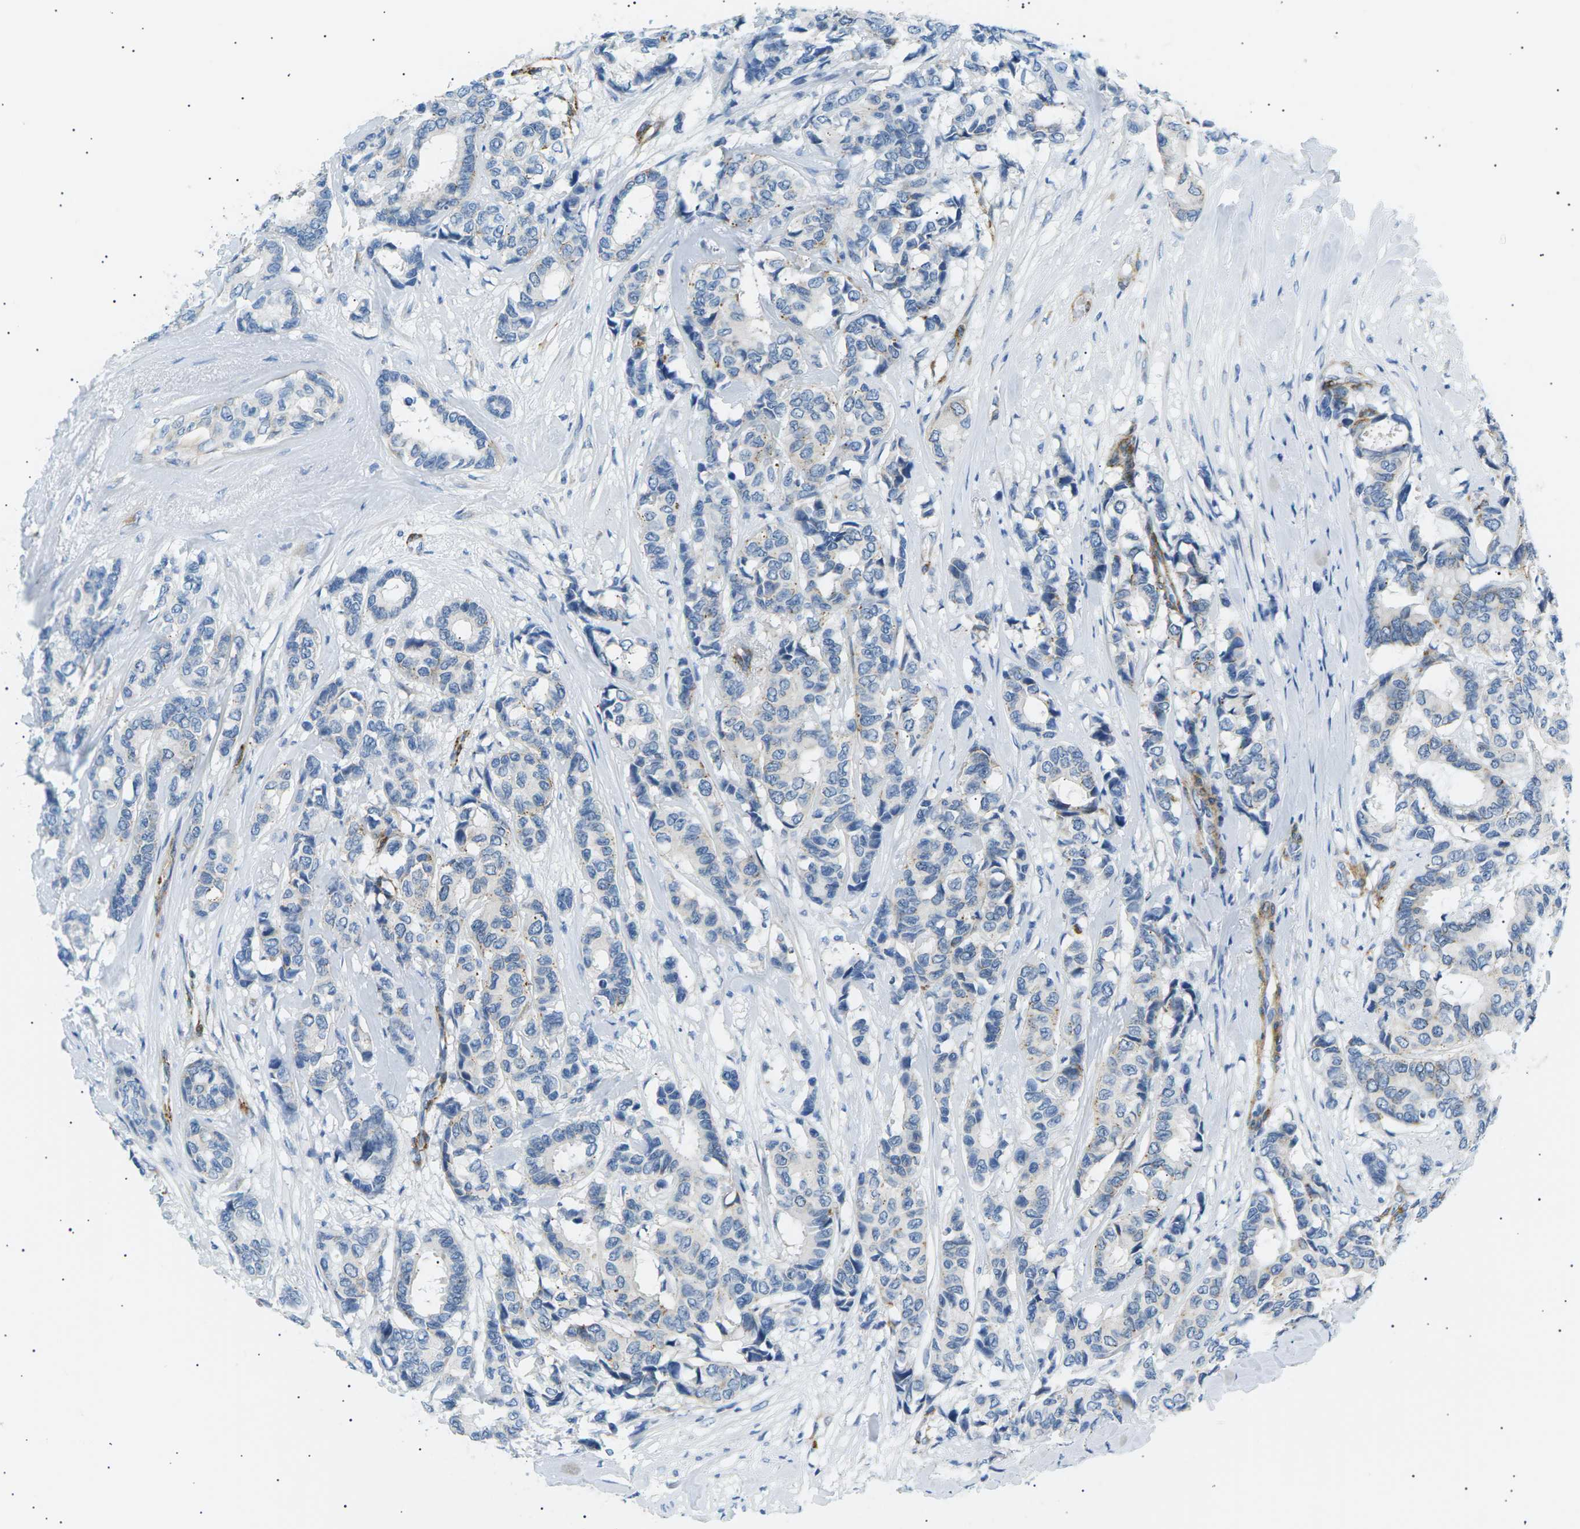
{"staining": {"intensity": "negative", "quantity": "none", "location": "none"}, "tissue": "breast cancer", "cell_type": "Tumor cells", "image_type": "cancer", "snomed": [{"axis": "morphology", "description": "Duct carcinoma"}, {"axis": "topography", "description": "Breast"}], "caption": "The histopathology image shows no staining of tumor cells in breast cancer (invasive ductal carcinoma).", "gene": "SEPTIN5", "patient": {"sex": "female", "age": 87}}